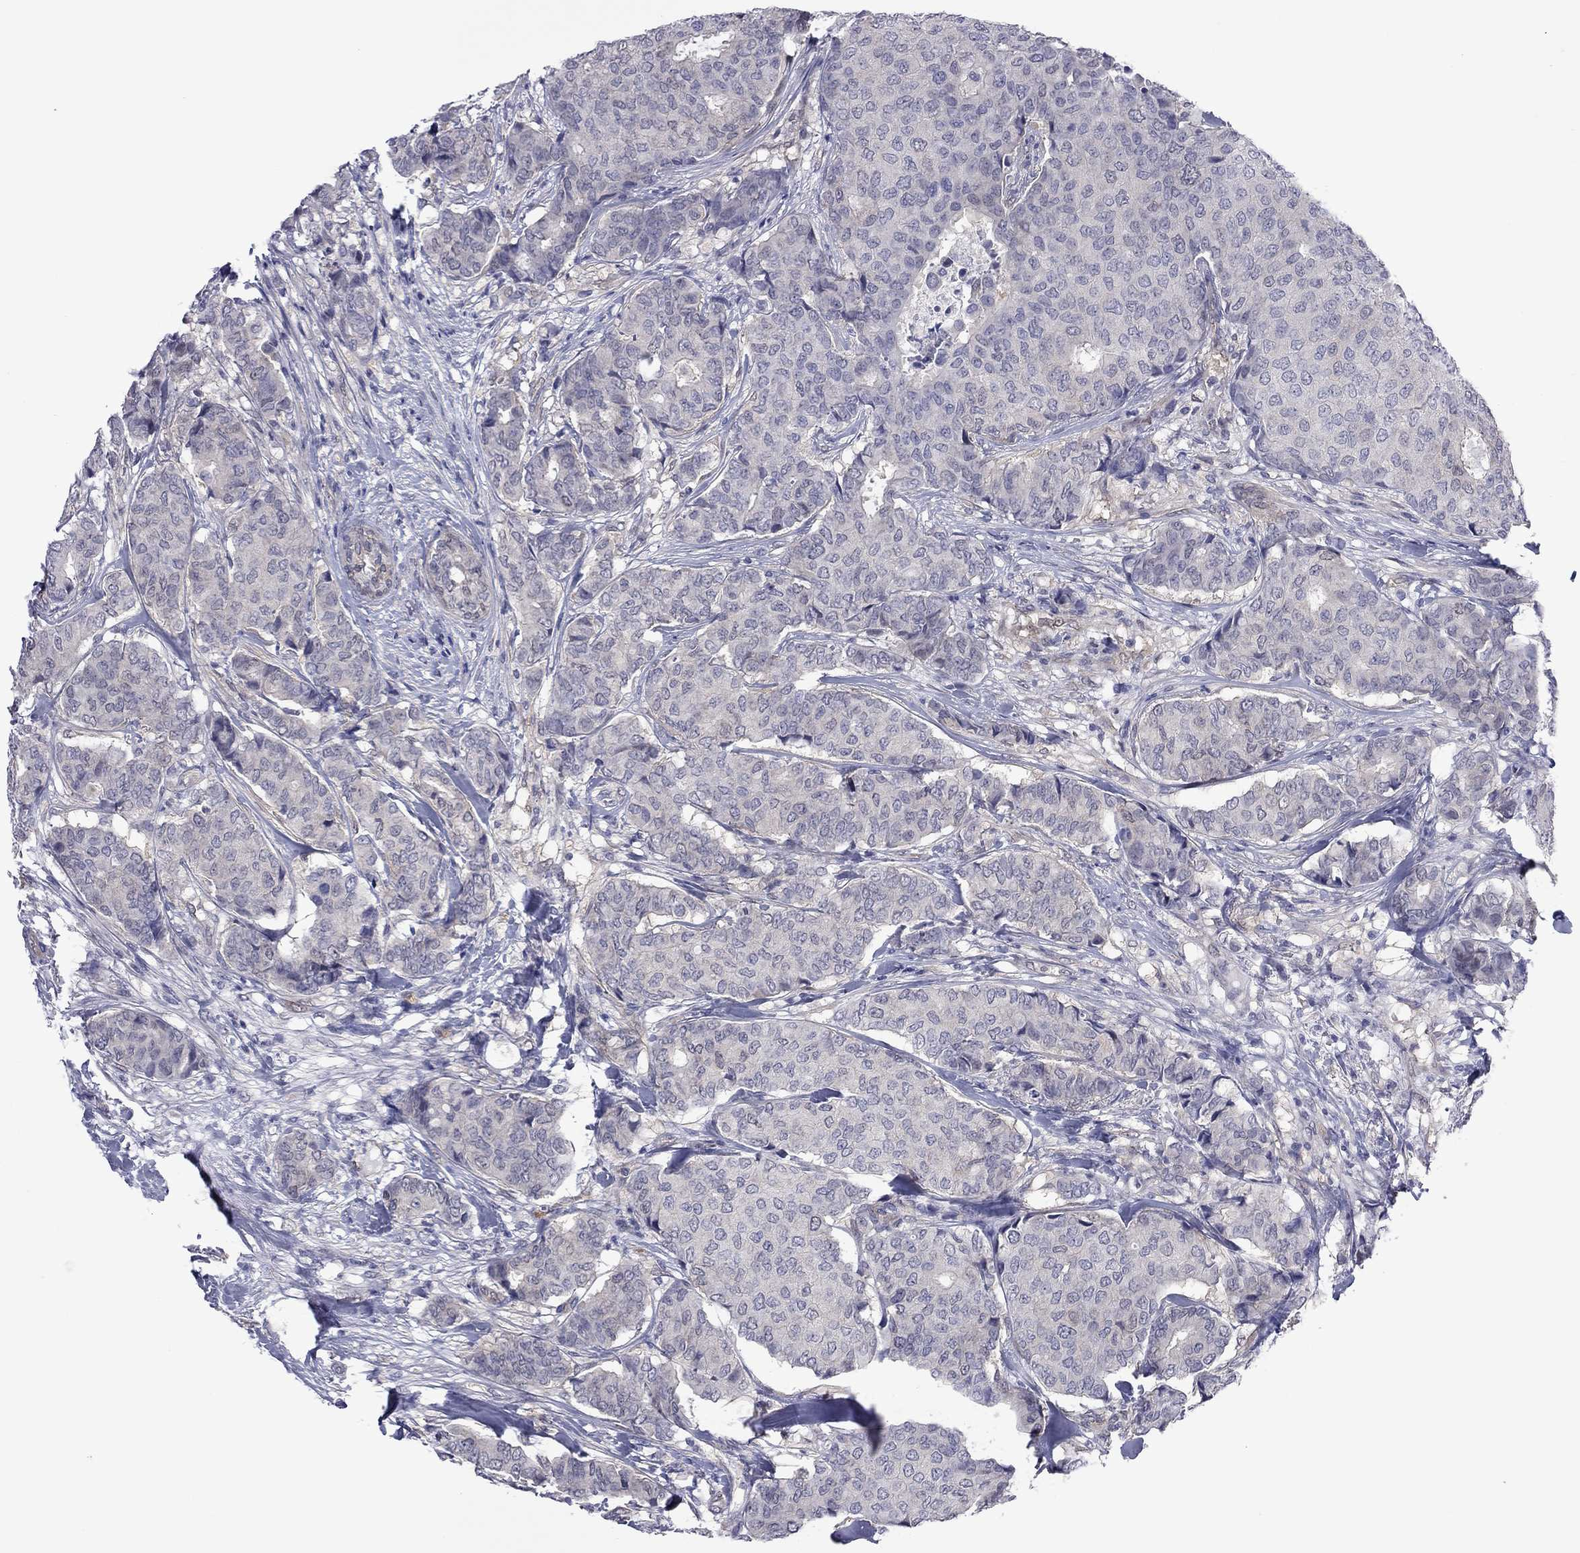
{"staining": {"intensity": "negative", "quantity": "none", "location": "none"}, "tissue": "breast cancer", "cell_type": "Tumor cells", "image_type": "cancer", "snomed": [{"axis": "morphology", "description": "Duct carcinoma"}, {"axis": "topography", "description": "Breast"}], "caption": "Breast cancer (invasive ductal carcinoma) was stained to show a protein in brown. There is no significant positivity in tumor cells.", "gene": "CTNNBIP1", "patient": {"sex": "female", "age": 75}}